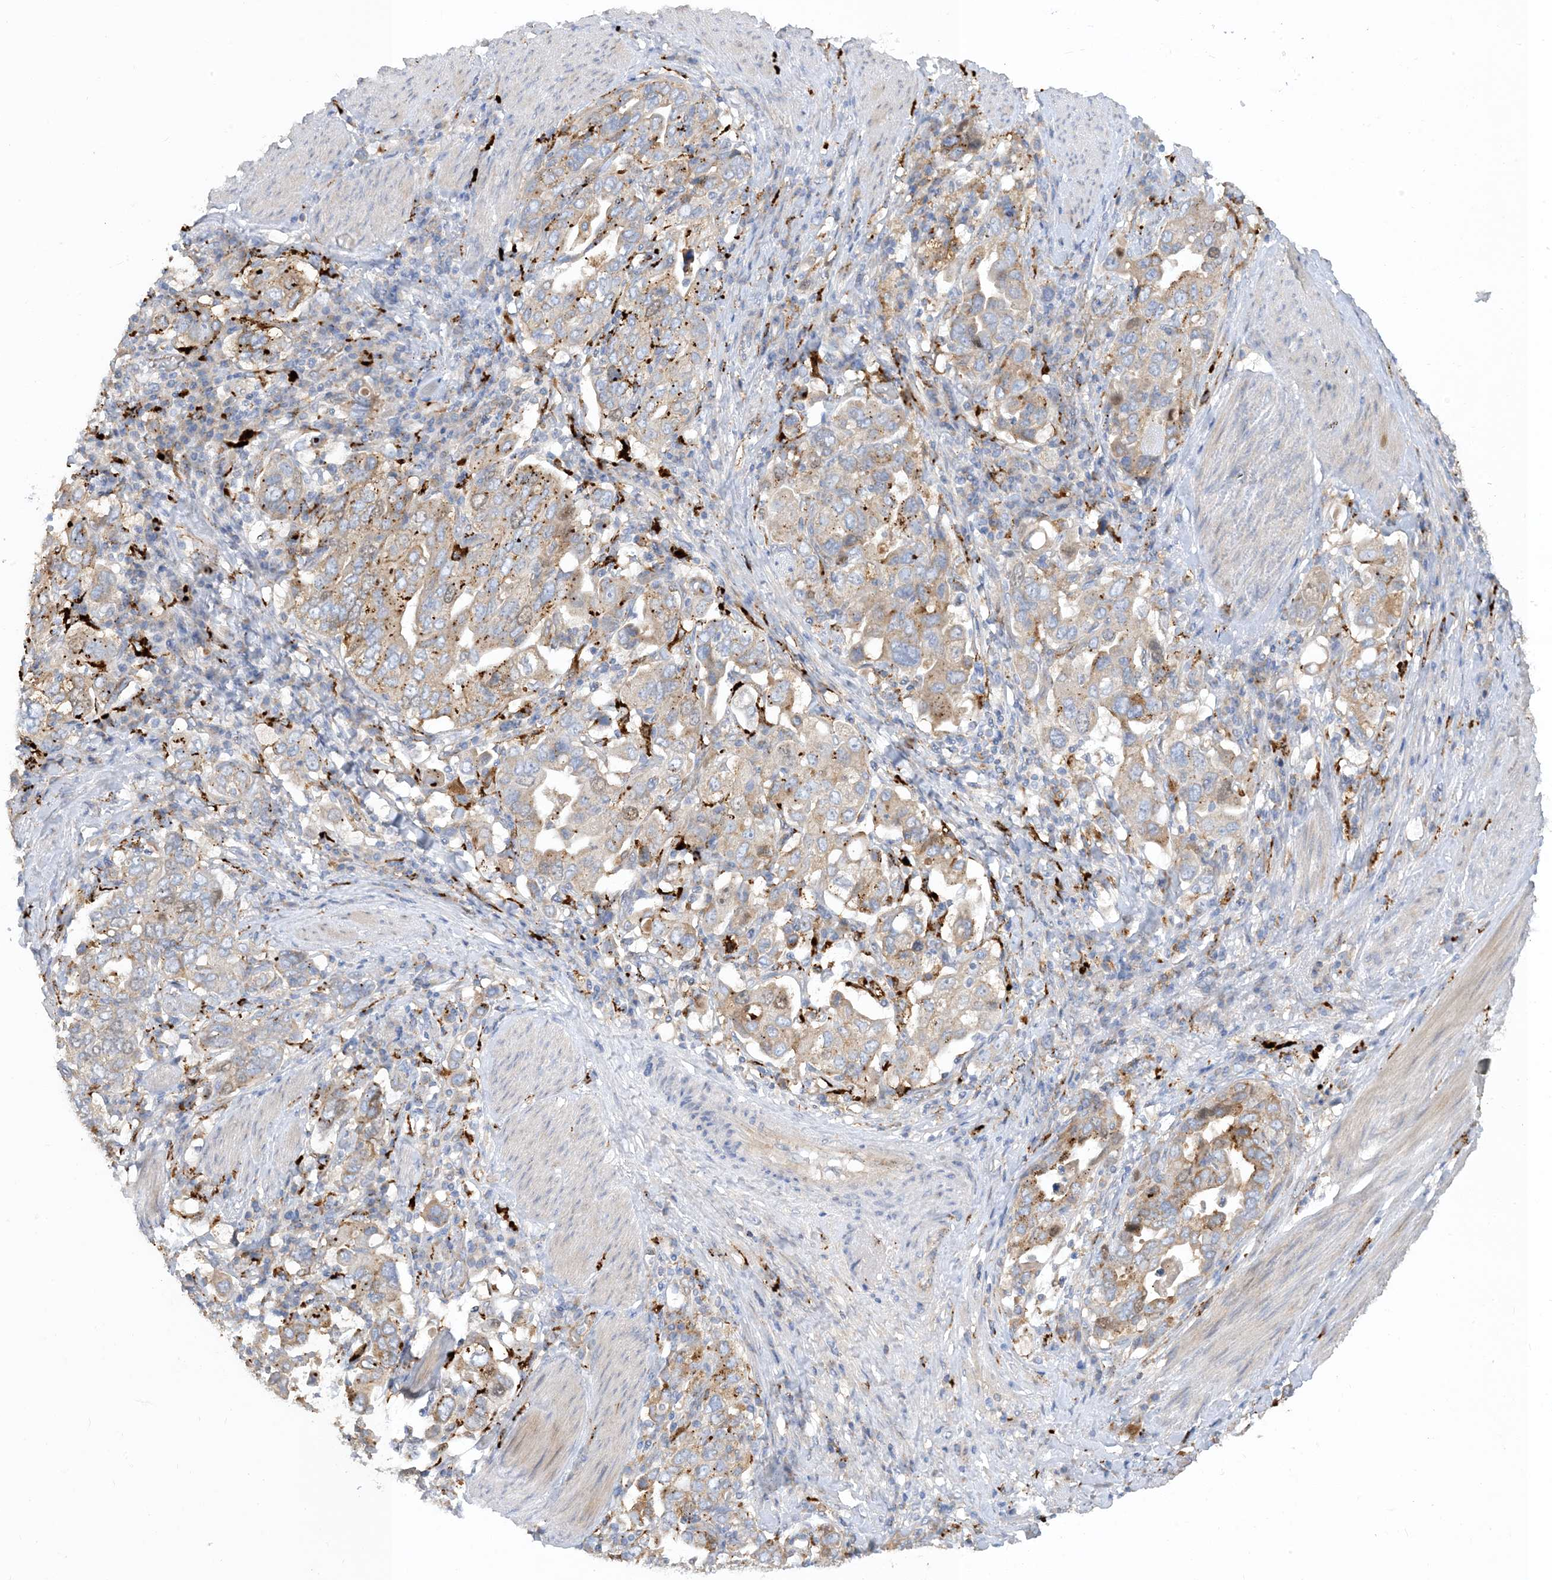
{"staining": {"intensity": "moderate", "quantity": ">75%", "location": "cytoplasmic/membranous"}, "tissue": "stomach cancer", "cell_type": "Tumor cells", "image_type": "cancer", "snomed": [{"axis": "morphology", "description": "Adenocarcinoma, NOS"}, {"axis": "topography", "description": "Stomach, upper"}], "caption": "Stomach cancer stained with DAB immunohistochemistry shows medium levels of moderate cytoplasmic/membranous staining in about >75% of tumor cells.", "gene": "PEAR1", "patient": {"sex": "male", "age": 62}}